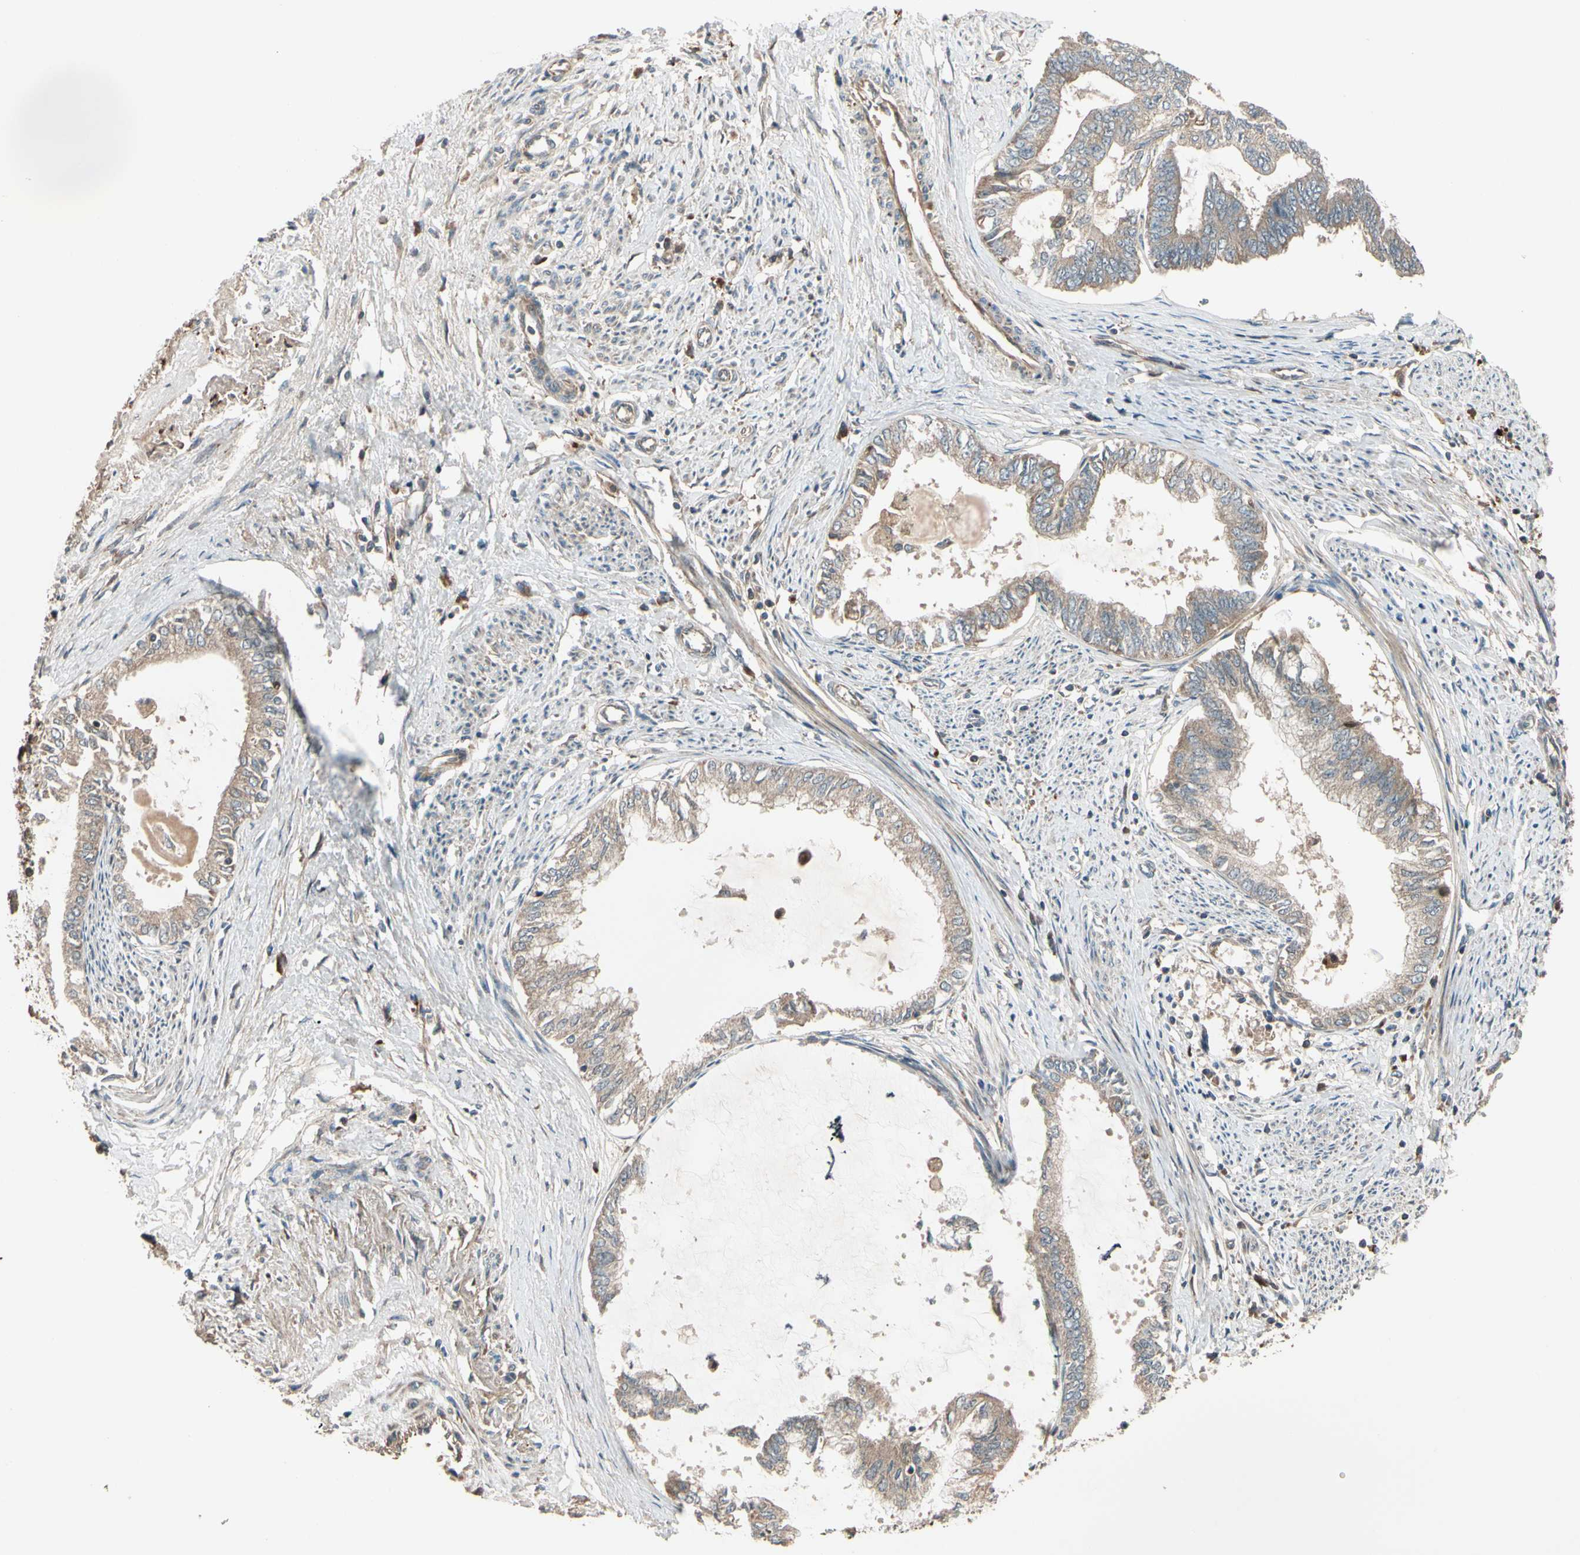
{"staining": {"intensity": "moderate", "quantity": ">75%", "location": "cytoplasmic/membranous"}, "tissue": "endometrial cancer", "cell_type": "Tumor cells", "image_type": "cancer", "snomed": [{"axis": "morphology", "description": "Adenocarcinoma, NOS"}, {"axis": "topography", "description": "Endometrium"}], "caption": "Tumor cells demonstrate medium levels of moderate cytoplasmic/membranous expression in about >75% of cells in adenocarcinoma (endometrial).", "gene": "ACVR1C", "patient": {"sex": "female", "age": 86}}